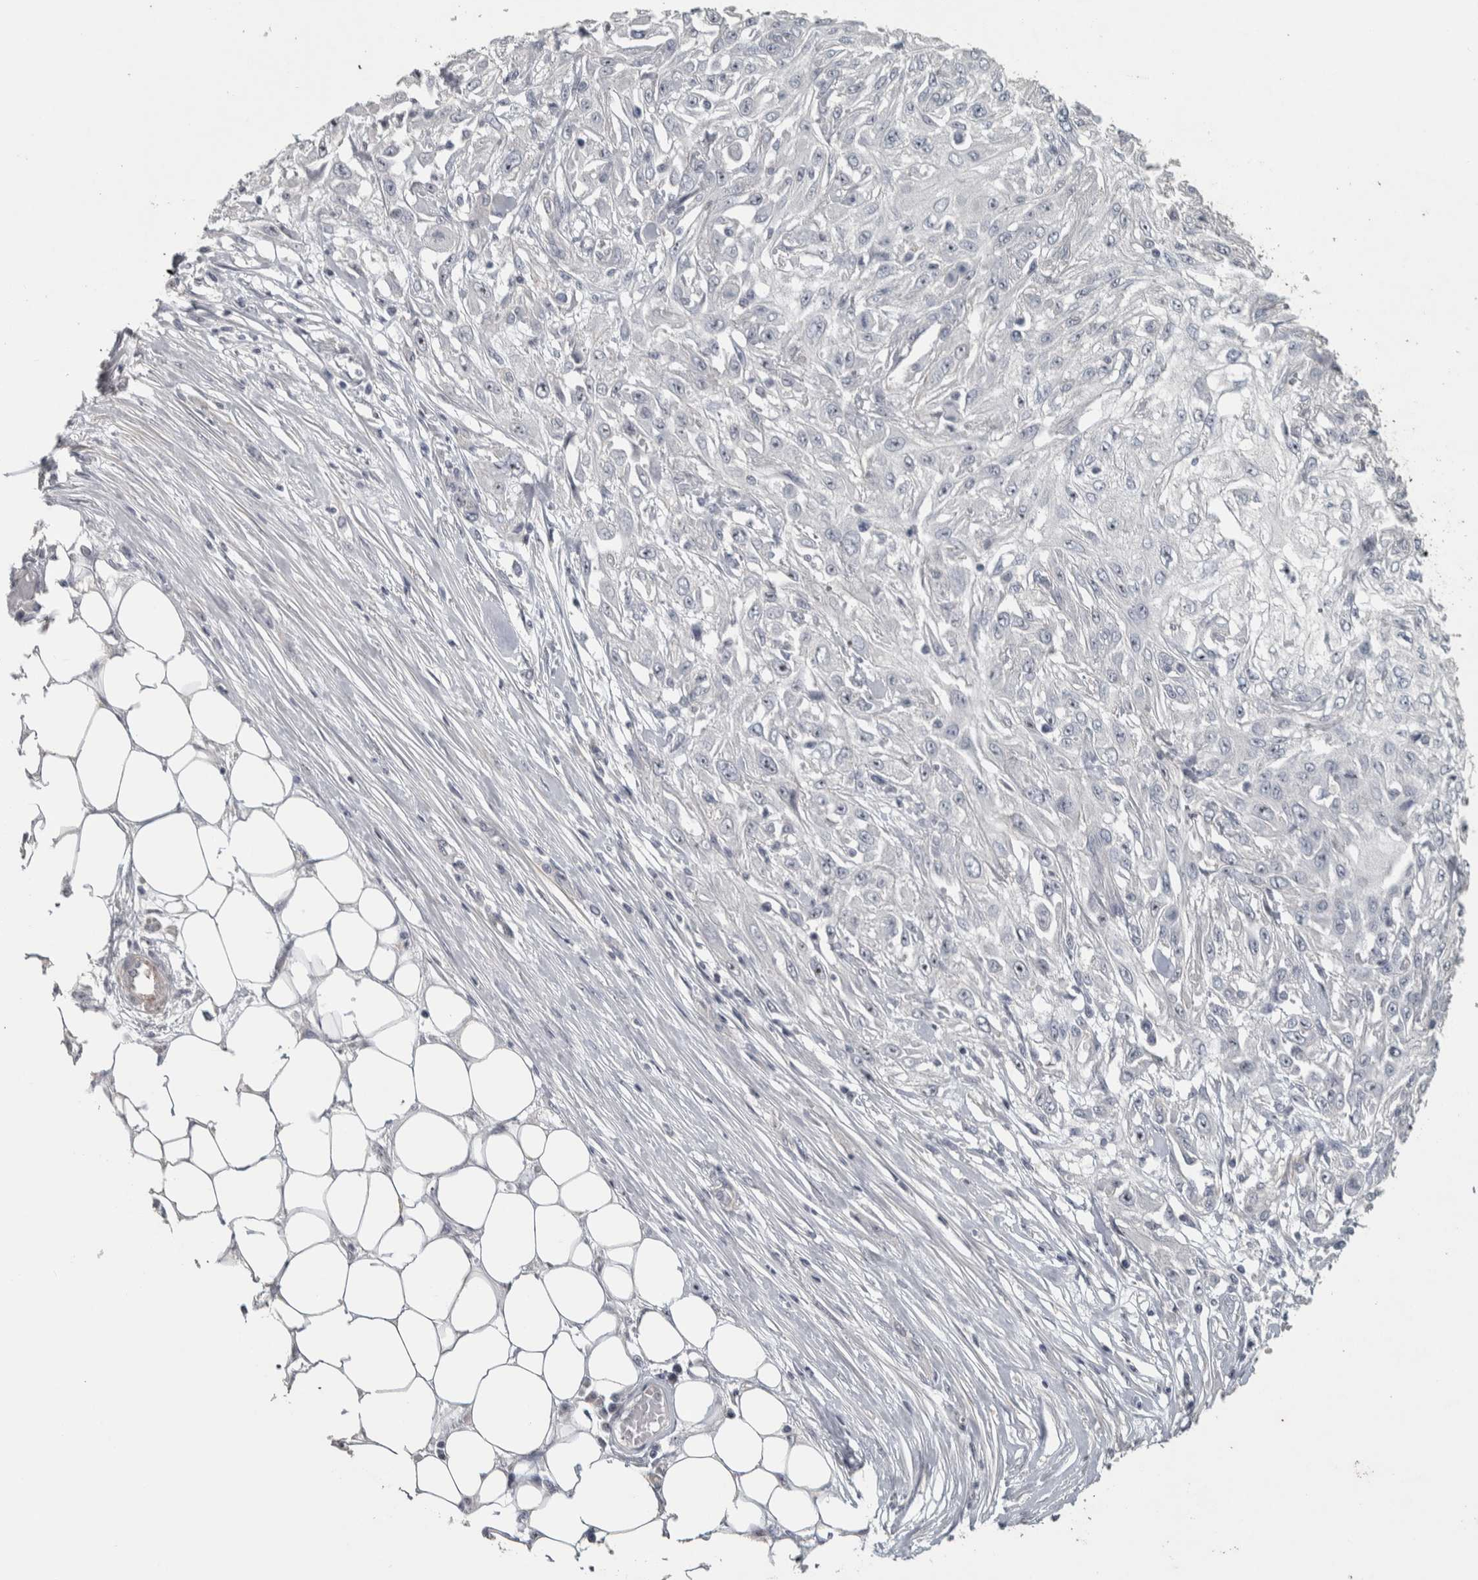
{"staining": {"intensity": "negative", "quantity": "none", "location": "none"}, "tissue": "skin cancer", "cell_type": "Tumor cells", "image_type": "cancer", "snomed": [{"axis": "morphology", "description": "Squamous cell carcinoma, NOS"}, {"axis": "morphology", "description": "Squamous cell carcinoma, metastatic, NOS"}, {"axis": "topography", "description": "Skin"}, {"axis": "topography", "description": "Lymph node"}], "caption": "DAB immunohistochemical staining of human skin metastatic squamous cell carcinoma exhibits no significant staining in tumor cells.", "gene": "DCAF10", "patient": {"sex": "male", "age": 75}}